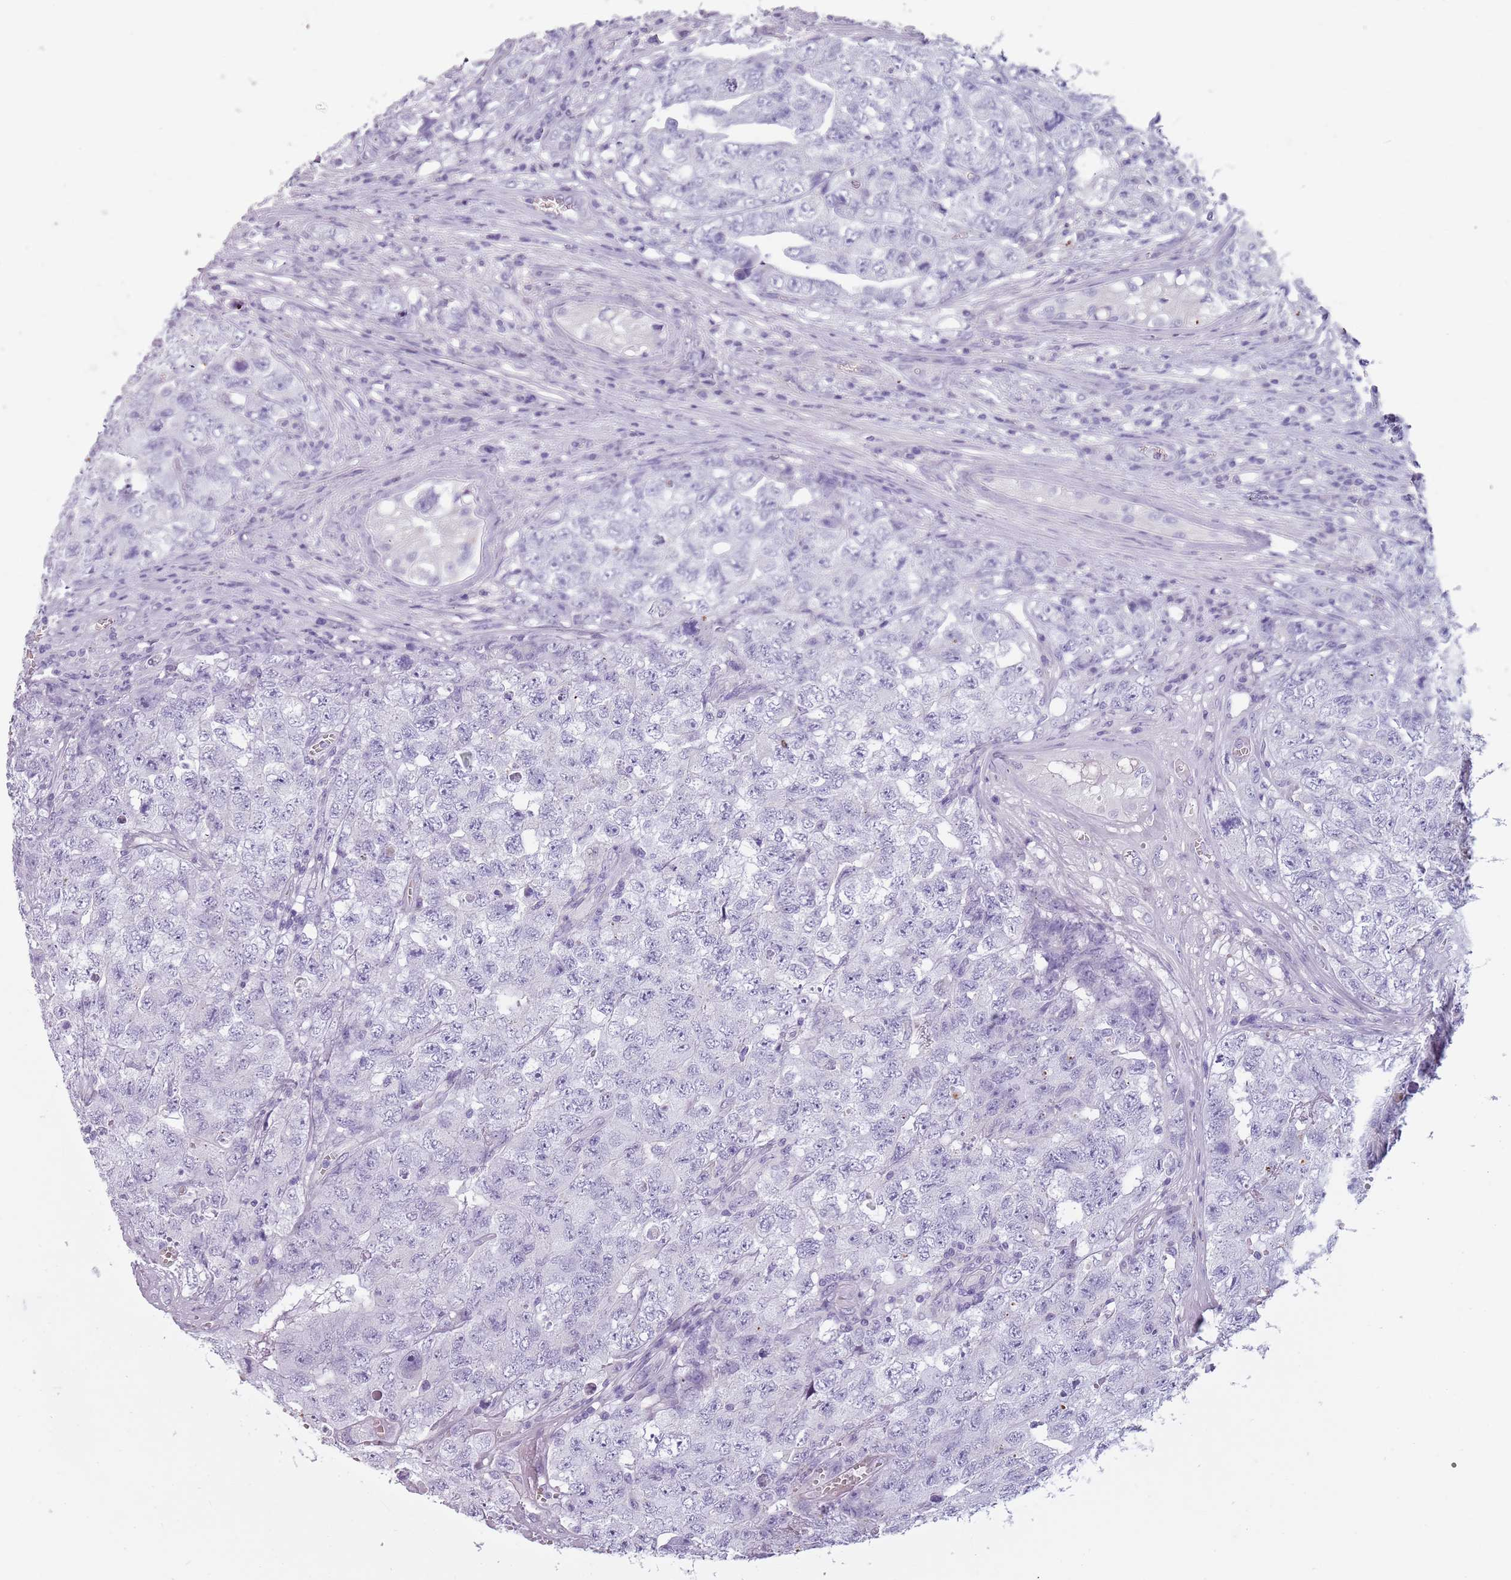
{"staining": {"intensity": "negative", "quantity": "none", "location": "none"}, "tissue": "testis cancer", "cell_type": "Tumor cells", "image_type": "cancer", "snomed": [{"axis": "morphology", "description": "Carcinoma, Embryonal, NOS"}, {"axis": "topography", "description": "Testis"}], "caption": "Testis embryonal carcinoma stained for a protein using immunohistochemistry shows no expression tumor cells.", "gene": "MEGF8", "patient": {"sex": "male", "age": 31}}